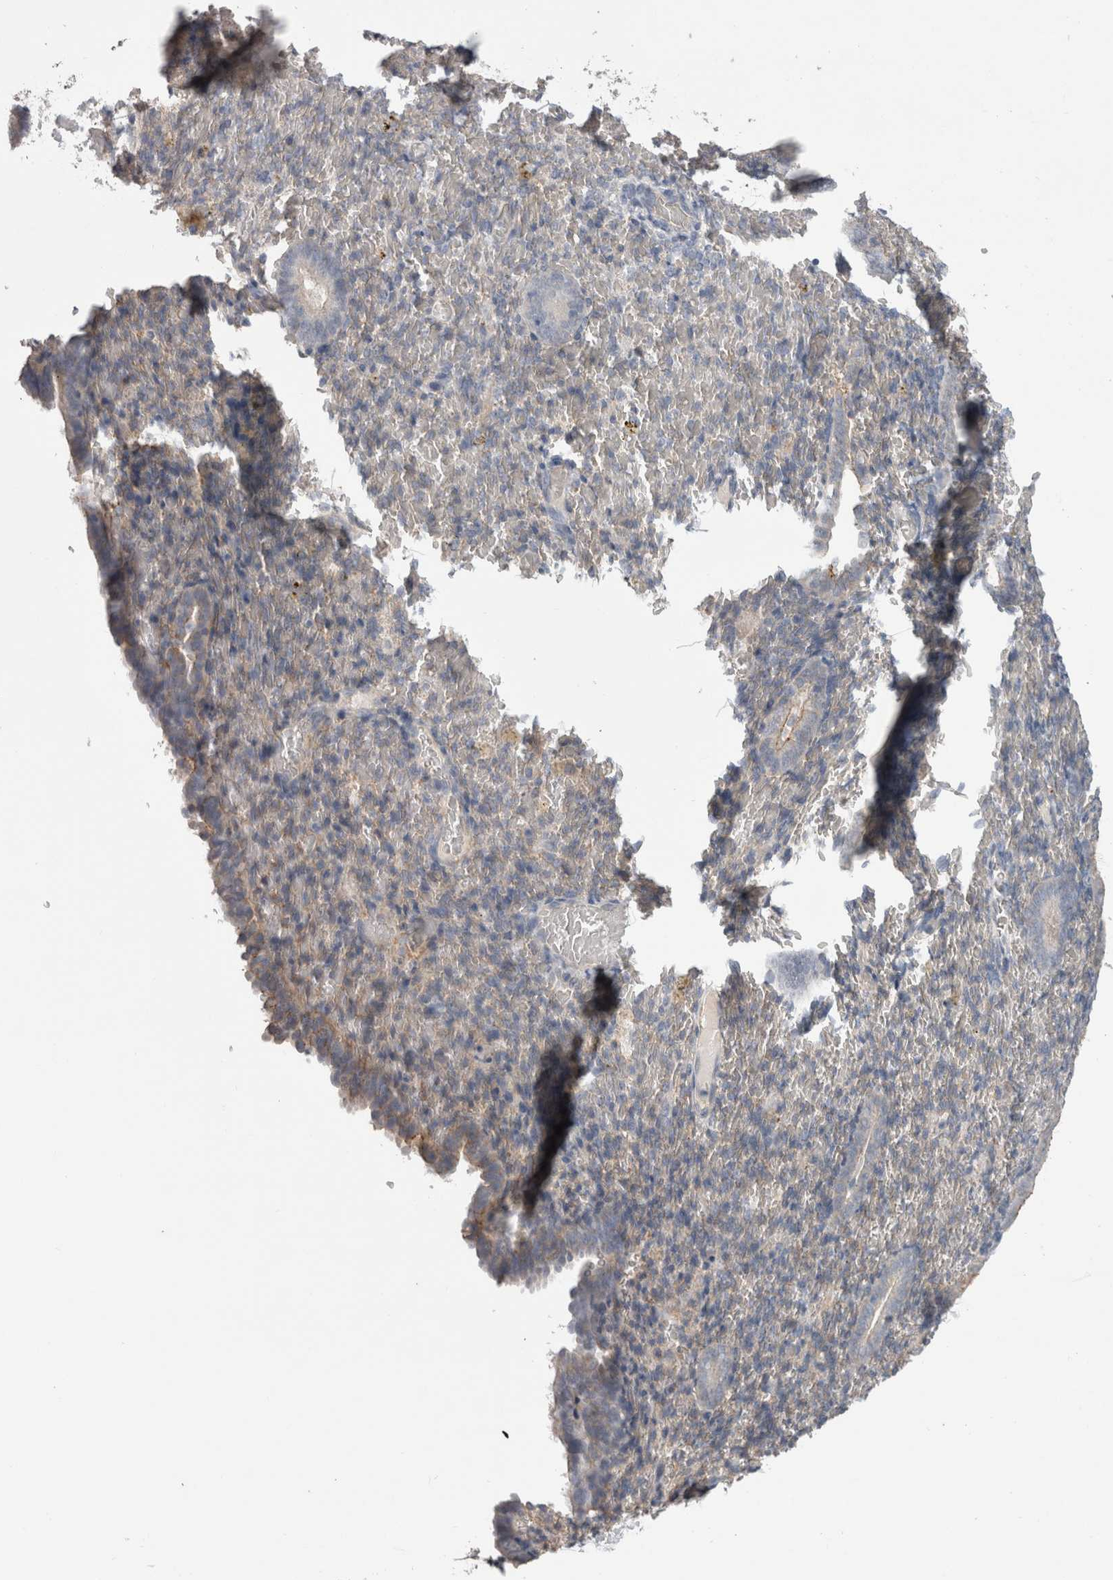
{"staining": {"intensity": "negative", "quantity": "none", "location": "none"}, "tissue": "endometrium", "cell_type": "Cells in endometrial stroma", "image_type": "normal", "snomed": [{"axis": "morphology", "description": "Normal tissue, NOS"}, {"axis": "topography", "description": "Endometrium"}], "caption": "Immunohistochemical staining of benign endometrium shows no significant positivity in cells in endometrial stroma.", "gene": "NECTIN2", "patient": {"sex": "female", "age": 51}}